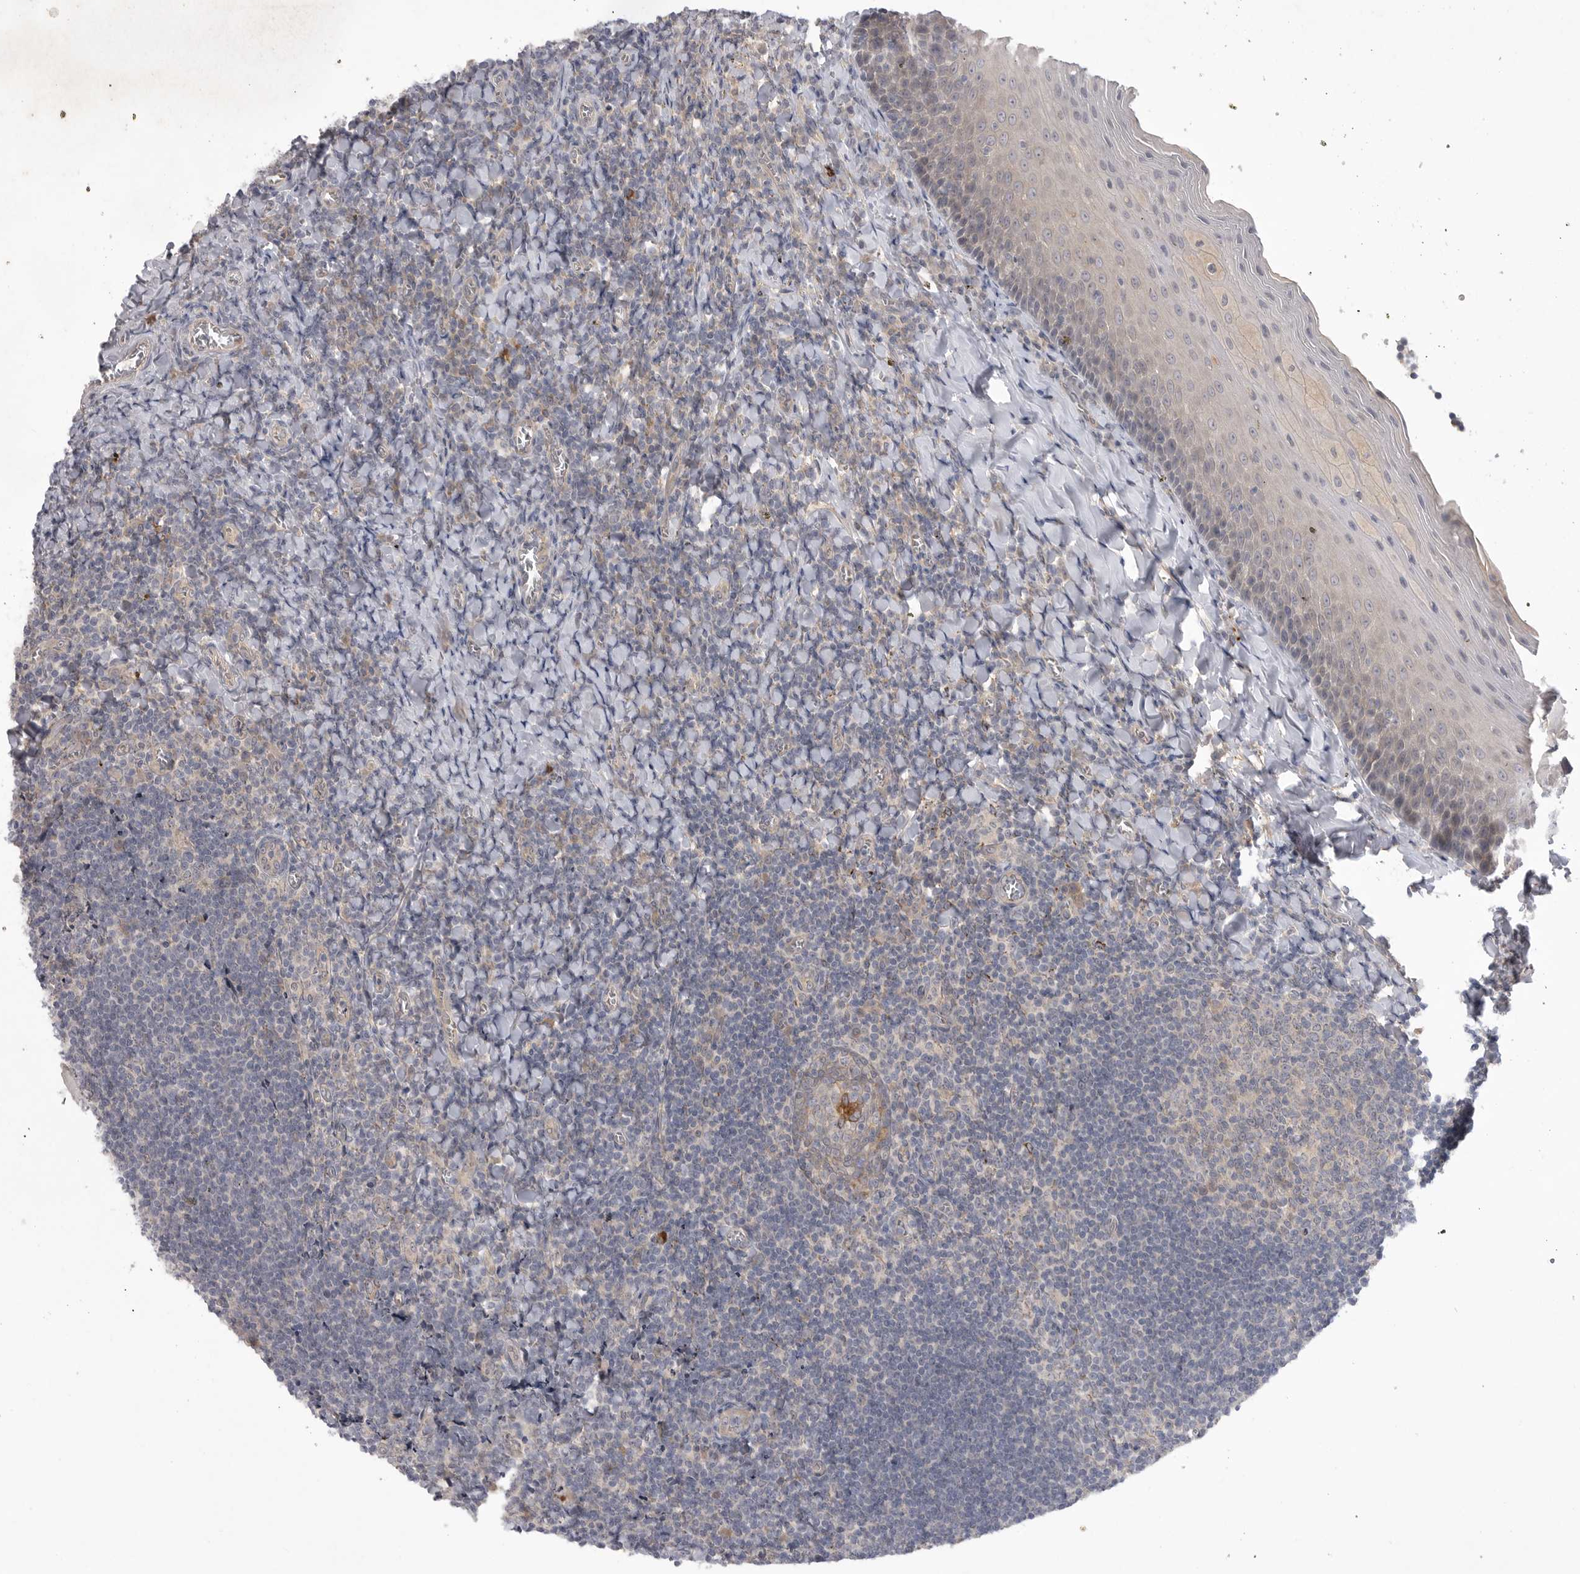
{"staining": {"intensity": "negative", "quantity": "none", "location": "none"}, "tissue": "tonsil", "cell_type": "Germinal center cells", "image_type": "normal", "snomed": [{"axis": "morphology", "description": "Normal tissue, NOS"}, {"axis": "topography", "description": "Tonsil"}], "caption": "Germinal center cells show no significant expression in normal tonsil. Brightfield microscopy of IHC stained with DAB (brown) and hematoxylin (blue), captured at high magnification.", "gene": "DHDDS", "patient": {"sex": "male", "age": 27}}